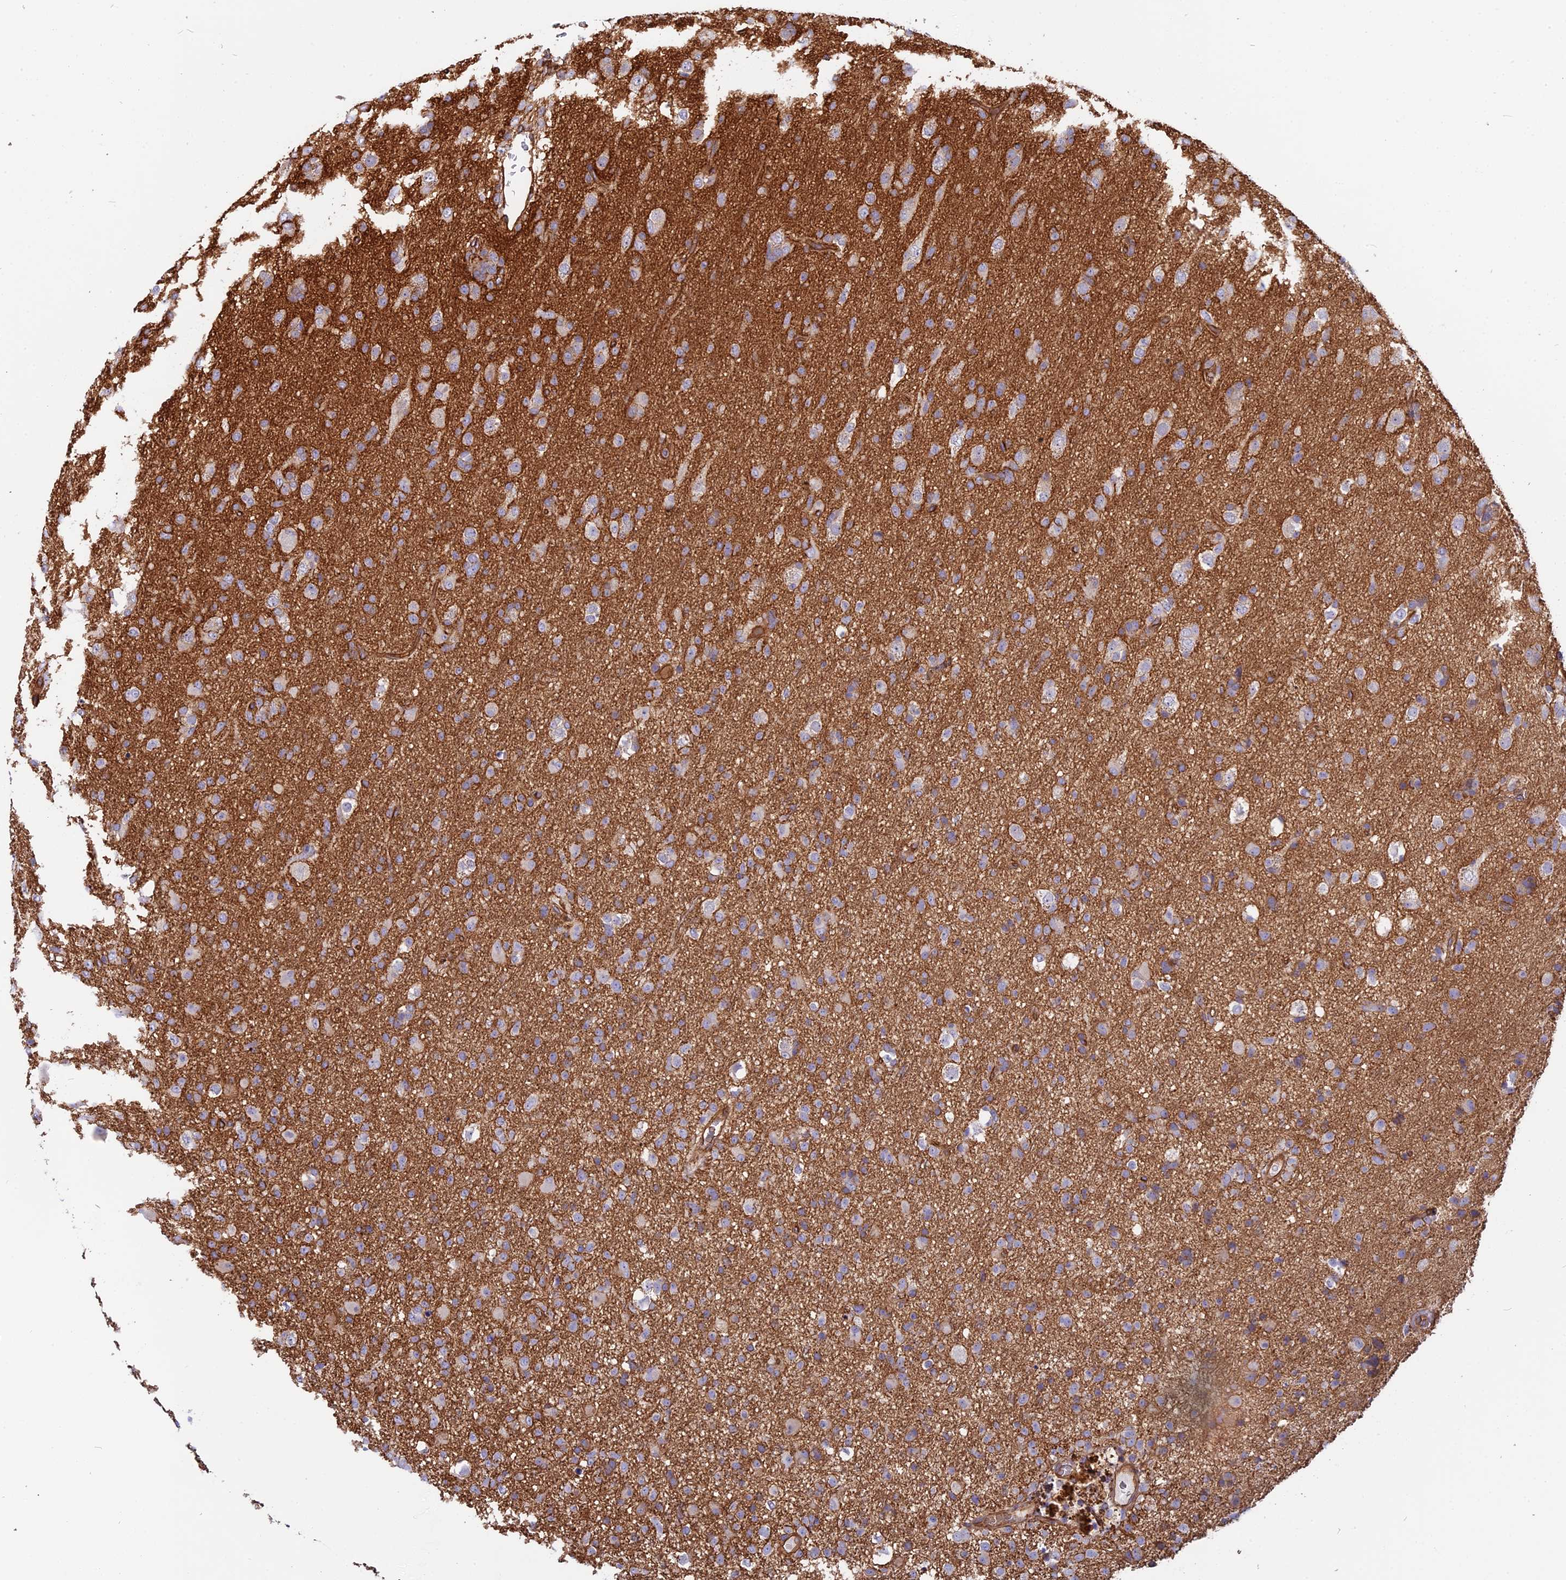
{"staining": {"intensity": "negative", "quantity": "none", "location": "none"}, "tissue": "glioma", "cell_type": "Tumor cells", "image_type": "cancer", "snomed": [{"axis": "morphology", "description": "Glioma, malignant, Low grade"}, {"axis": "topography", "description": "Brain"}], "caption": "Tumor cells show no significant protein positivity in glioma.", "gene": "CNBD2", "patient": {"sex": "male", "age": 65}}